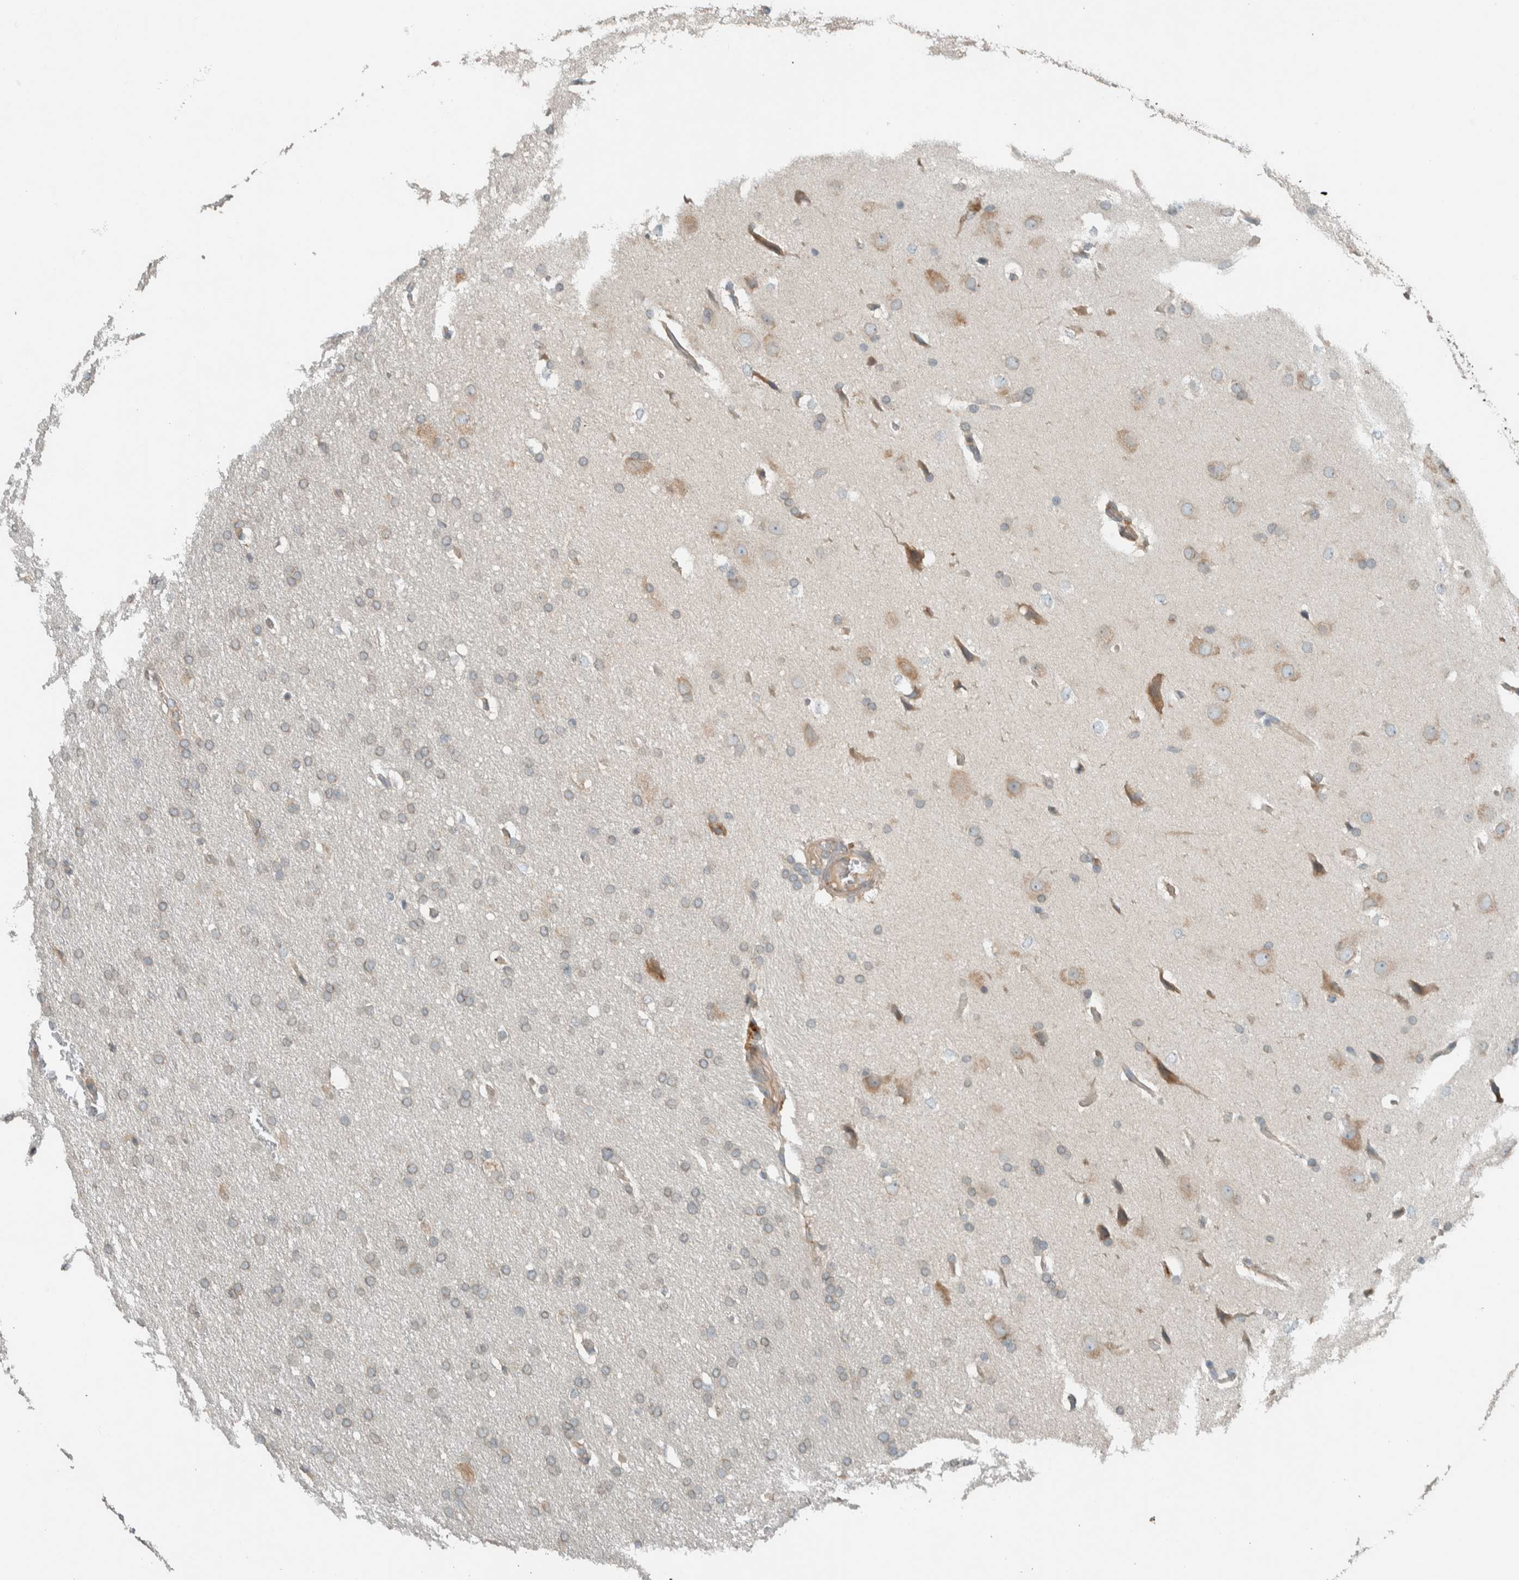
{"staining": {"intensity": "weak", "quantity": "25%-75%", "location": "cytoplasmic/membranous"}, "tissue": "glioma", "cell_type": "Tumor cells", "image_type": "cancer", "snomed": [{"axis": "morphology", "description": "Glioma, malignant, Low grade"}, {"axis": "topography", "description": "Brain"}], "caption": "Approximately 25%-75% of tumor cells in glioma reveal weak cytoplasmic/membranous protein expression as visualized by brown immunohistochemical staining.", "gene": "SEL1L", "patient": {"sex": "female", "age": 37}}